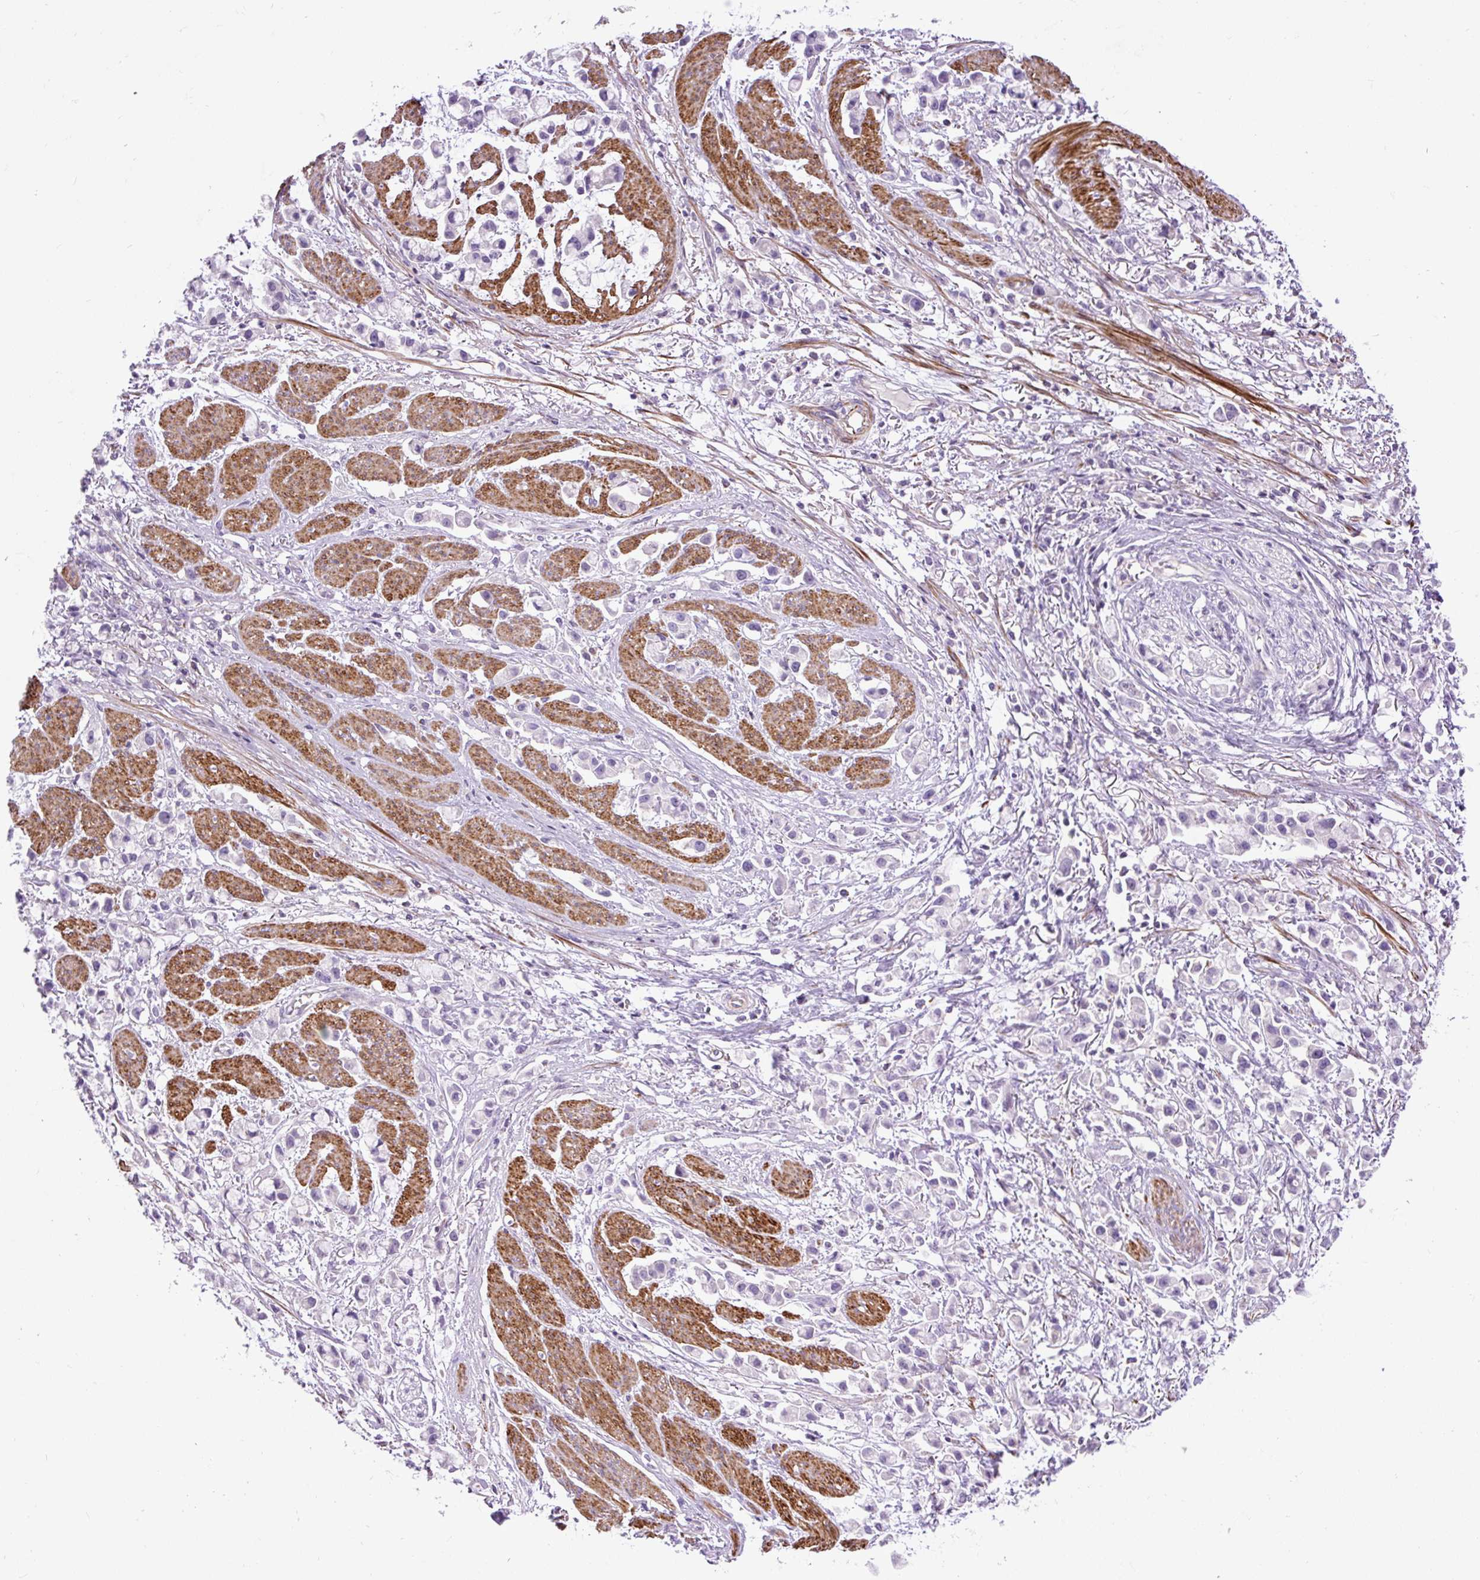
{"staining": {"intensity": "negative", "quantity": "none", "location": "none"}, "tissue": "stomach cancer", "cell_type": "Tumor cells", "image_type": "cancer", "snomed": [{"axis": "morphology", "description": "Adenocarcinoma, NOS"}, {"axis": "topography", "description": "Stomach"}], "caption": "Immunohistochemistry of stomach cancer exhibits no positivity in tumor cells. (IHC, brightfield microscopy, high magnification).", "gene": "ZNF197", "patient": {"sex": "female", "age": 81}}